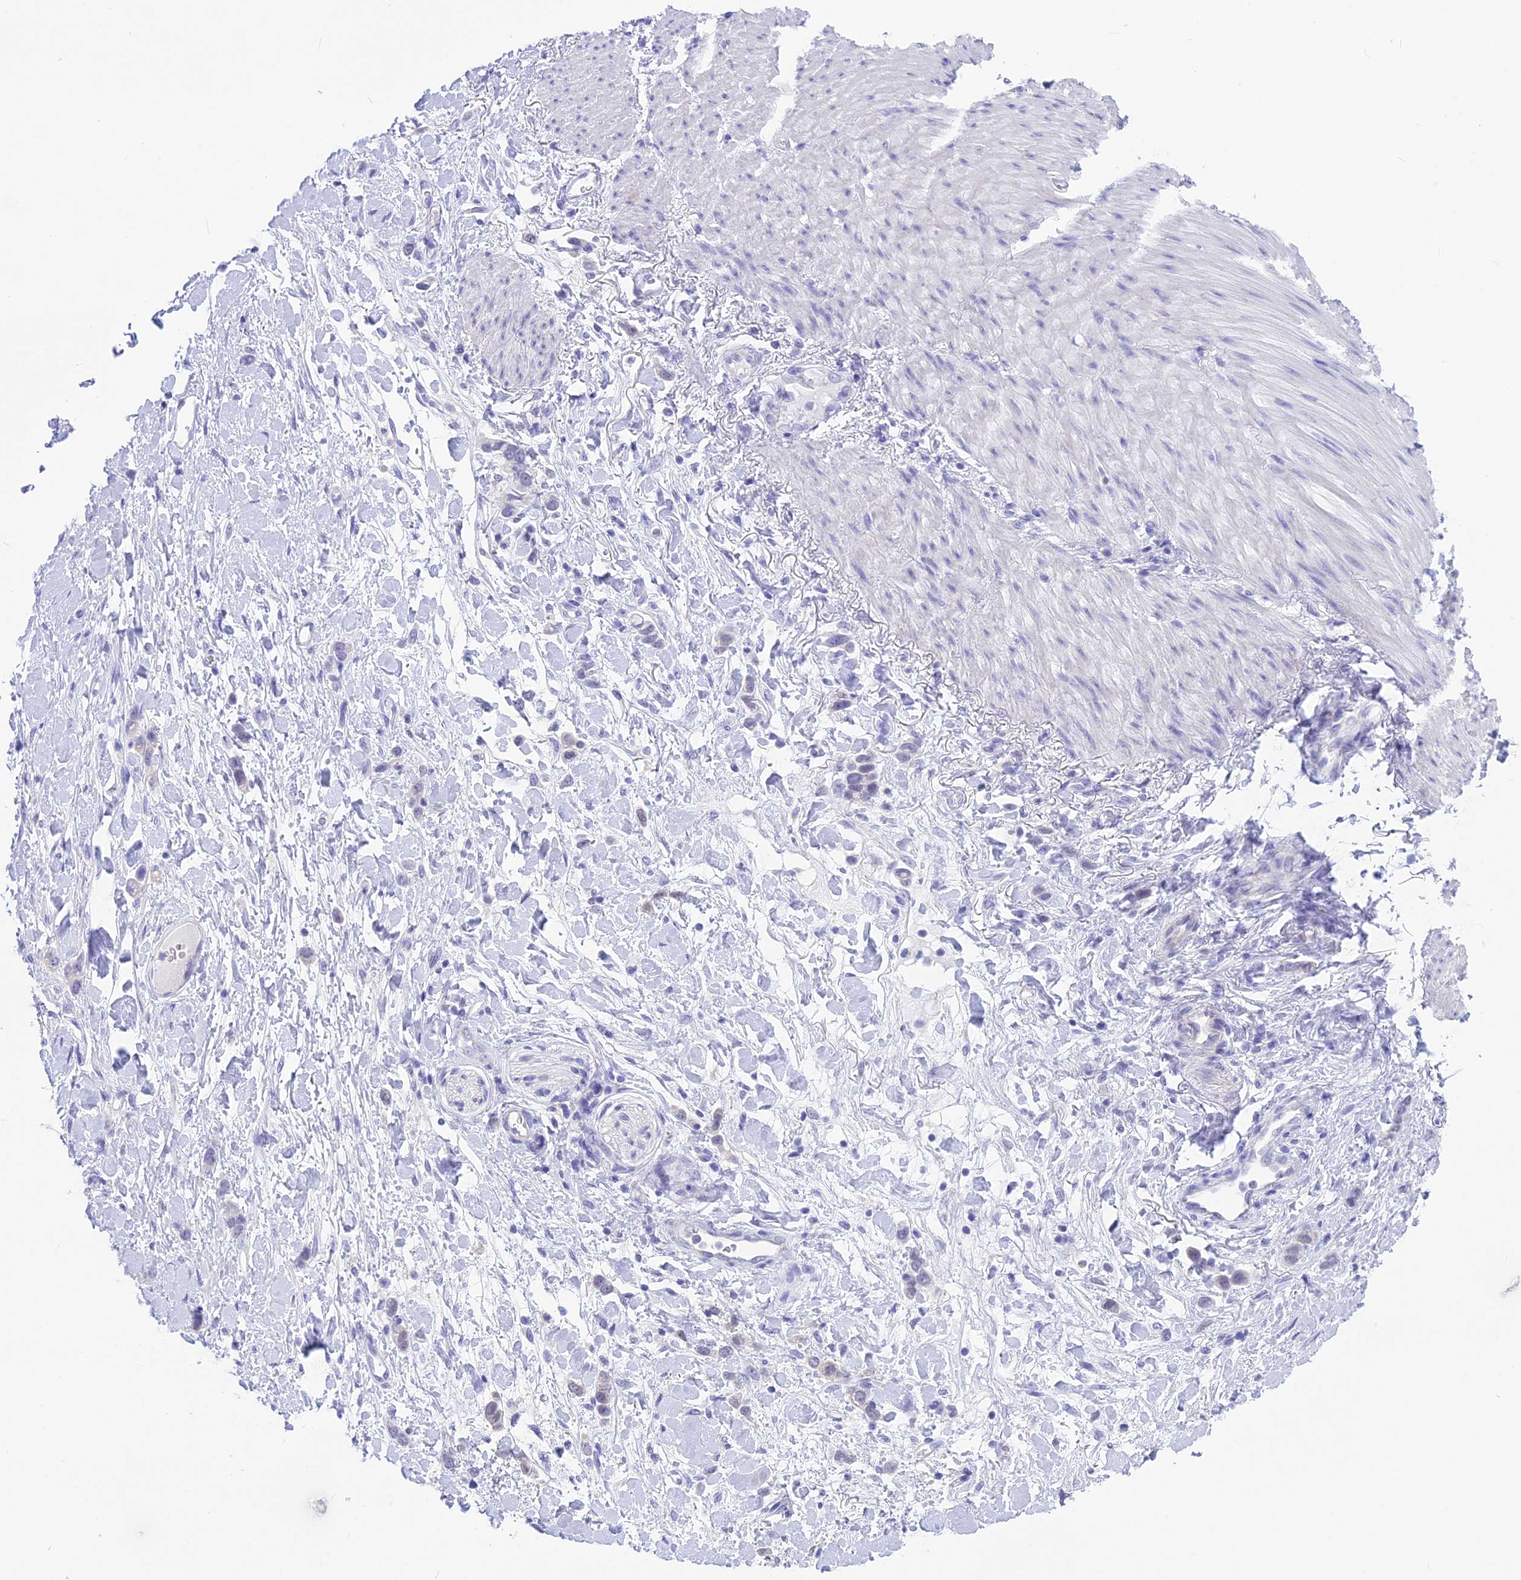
{"staining": {"intensity": "negative", "quantity": "none", "location": "none"}, "tissue": "stomach cancer", "cell_type": "Tumor cells", "image_type": "cancer", "snomed": [{"axis": "morphology", "description": "Adenocarcinoma, NOS"}, {"axis": "topography", "description": "Stomach"}], "caption": "The immunohistochemistry (IHC) photomicrograph has no significant positivity in tumor cells of stomach adenocarcinoma tissue.", "gene": "SNTN", "patient": {"sex": "female", "age": 65}}